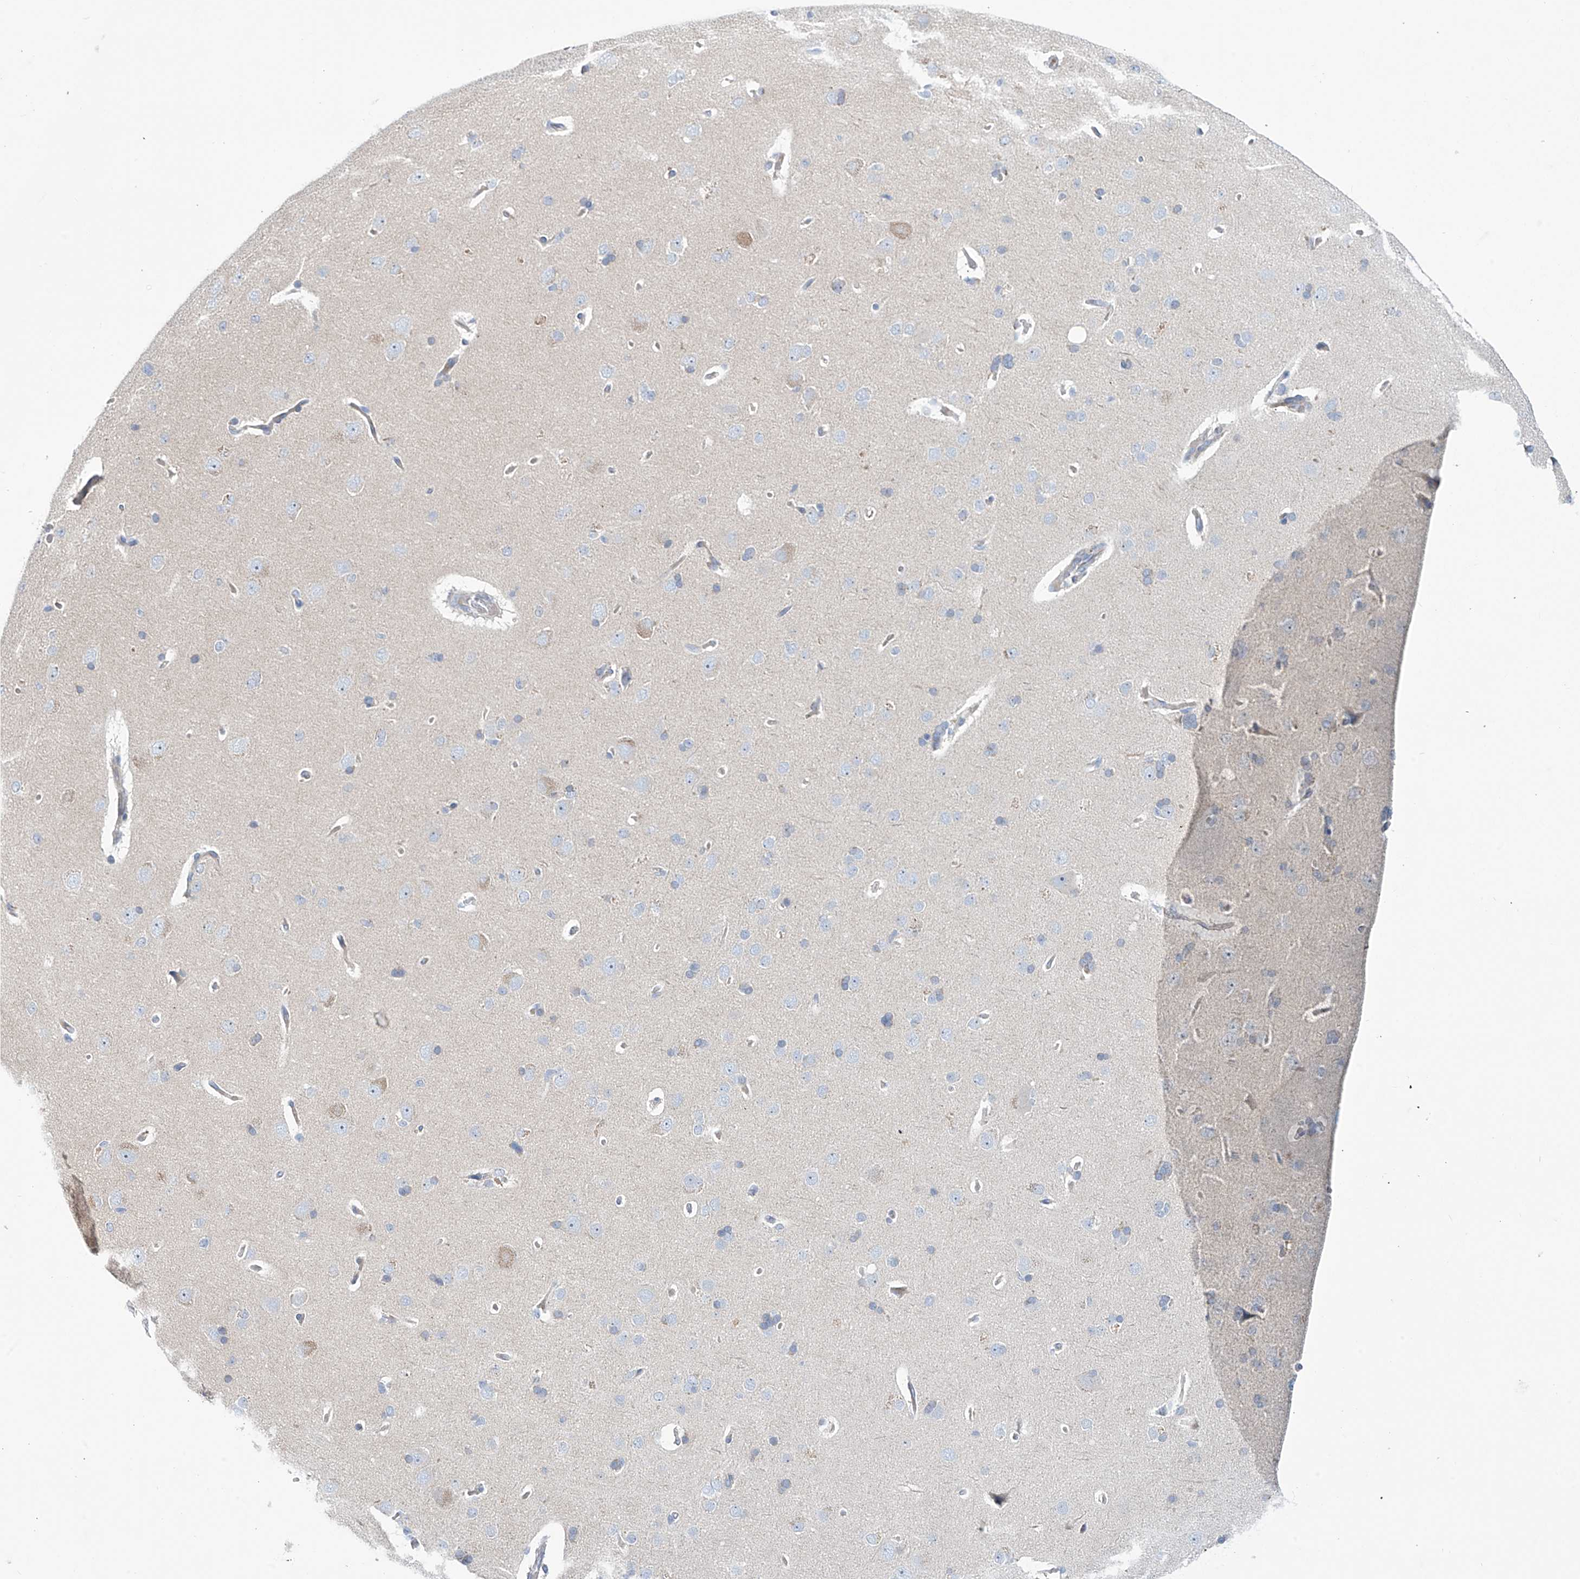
{"staining": {"intensity": "negative", "quantity": "none", "location": "none"}, "tissue": "cerebral cortex", "cell_type": "Endothelial cells", "image_type": "normal", "snomed": [{"axis": "morphology", "description": "Normal tissue, NOS"}, {"axis": "topography", "description": "Cerebral cortex"}], "caption": "Cerebral cortex stained for a protein using immunohistochemistry (IHC) displays no positivity endothelial cells.", "gene": "TRIM60", "patient": {"sex": "male", "age": 62}}